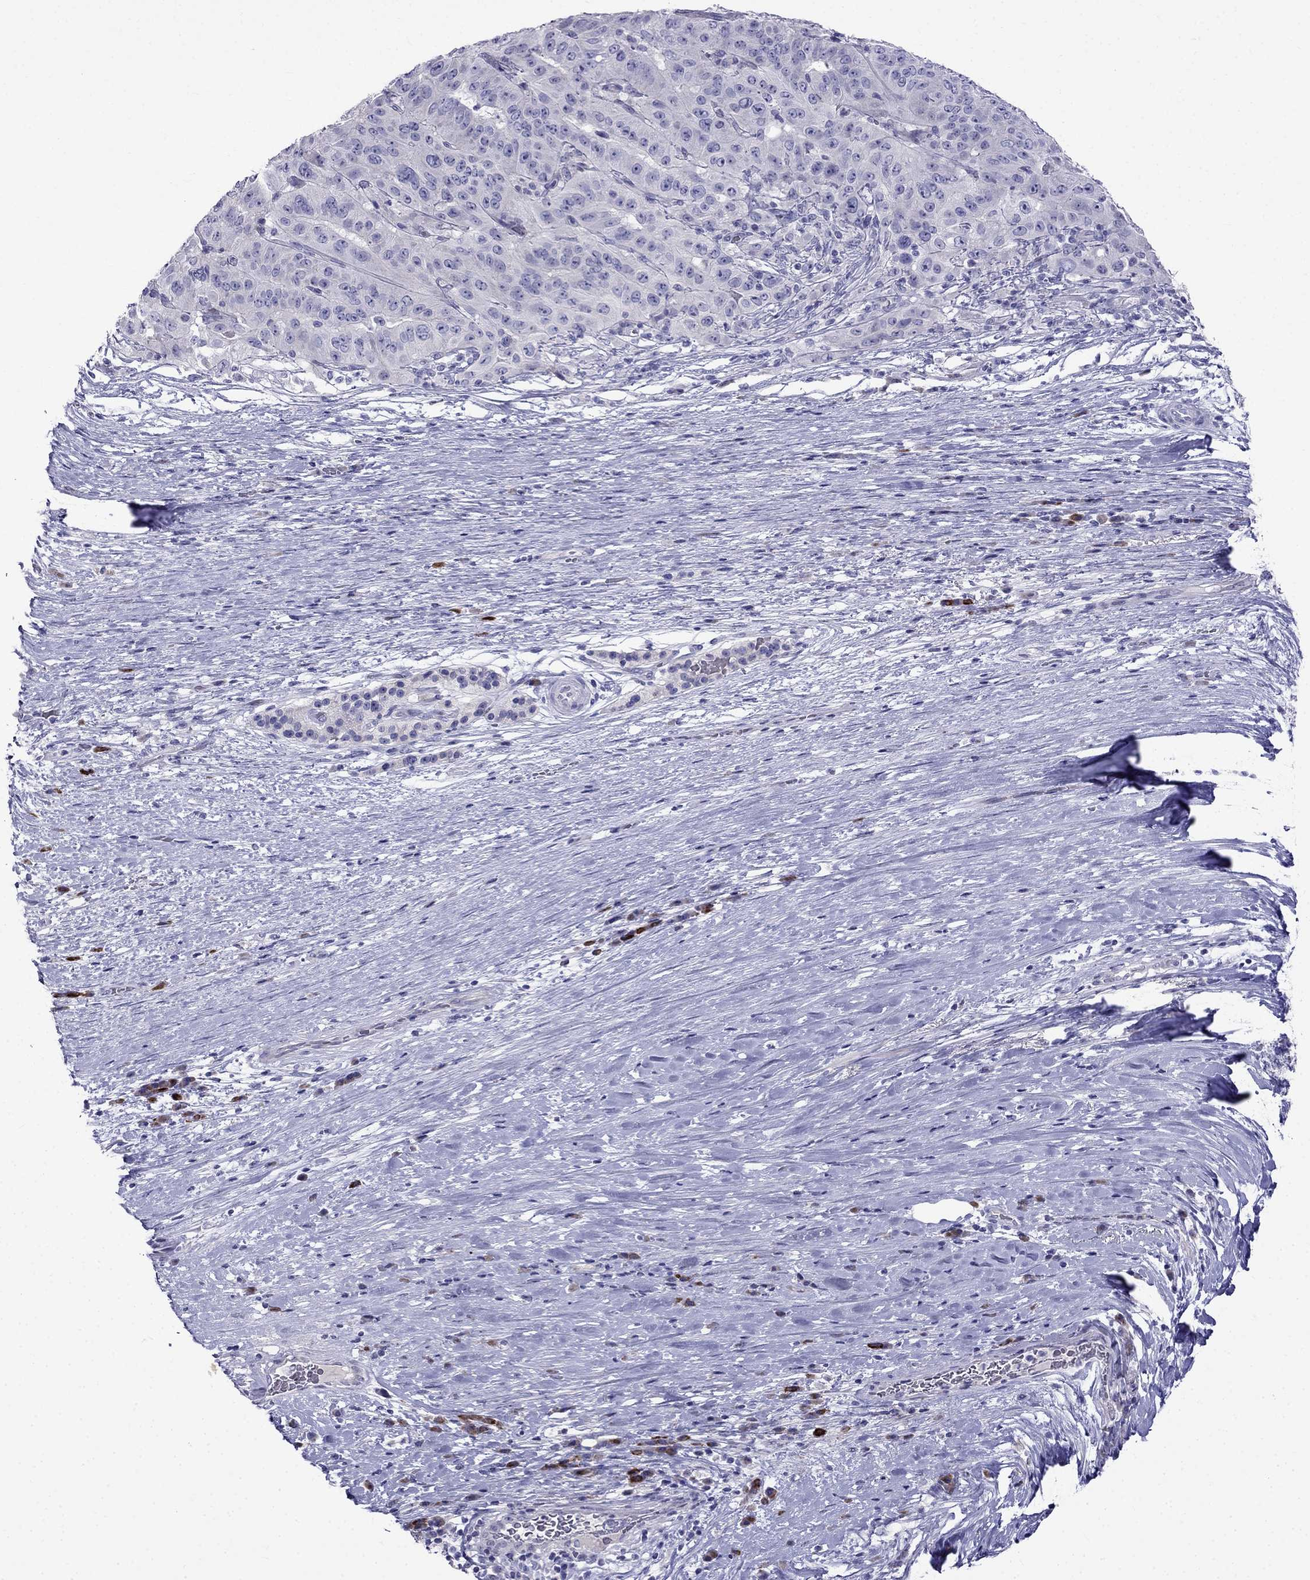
{"staining": {"intensity": "negative", "quantity": "none", "location": "none"}, "tissue": "pancreatic cancer", "cell_type": "Tumor cells", "image_type": "cancer", "snomed": [{"axis": "morphology", "description": "Adenocarcinoma, NOS"}, {"axis": "topography", "description": "Pancreas"}], "caption": "This is an immunohistochemistry (IHC) image of human pancreatic cancer. There is no positivity in tumor cells.", "gene": "PATE1", "patient": {"sex": "male", "age": 63}}